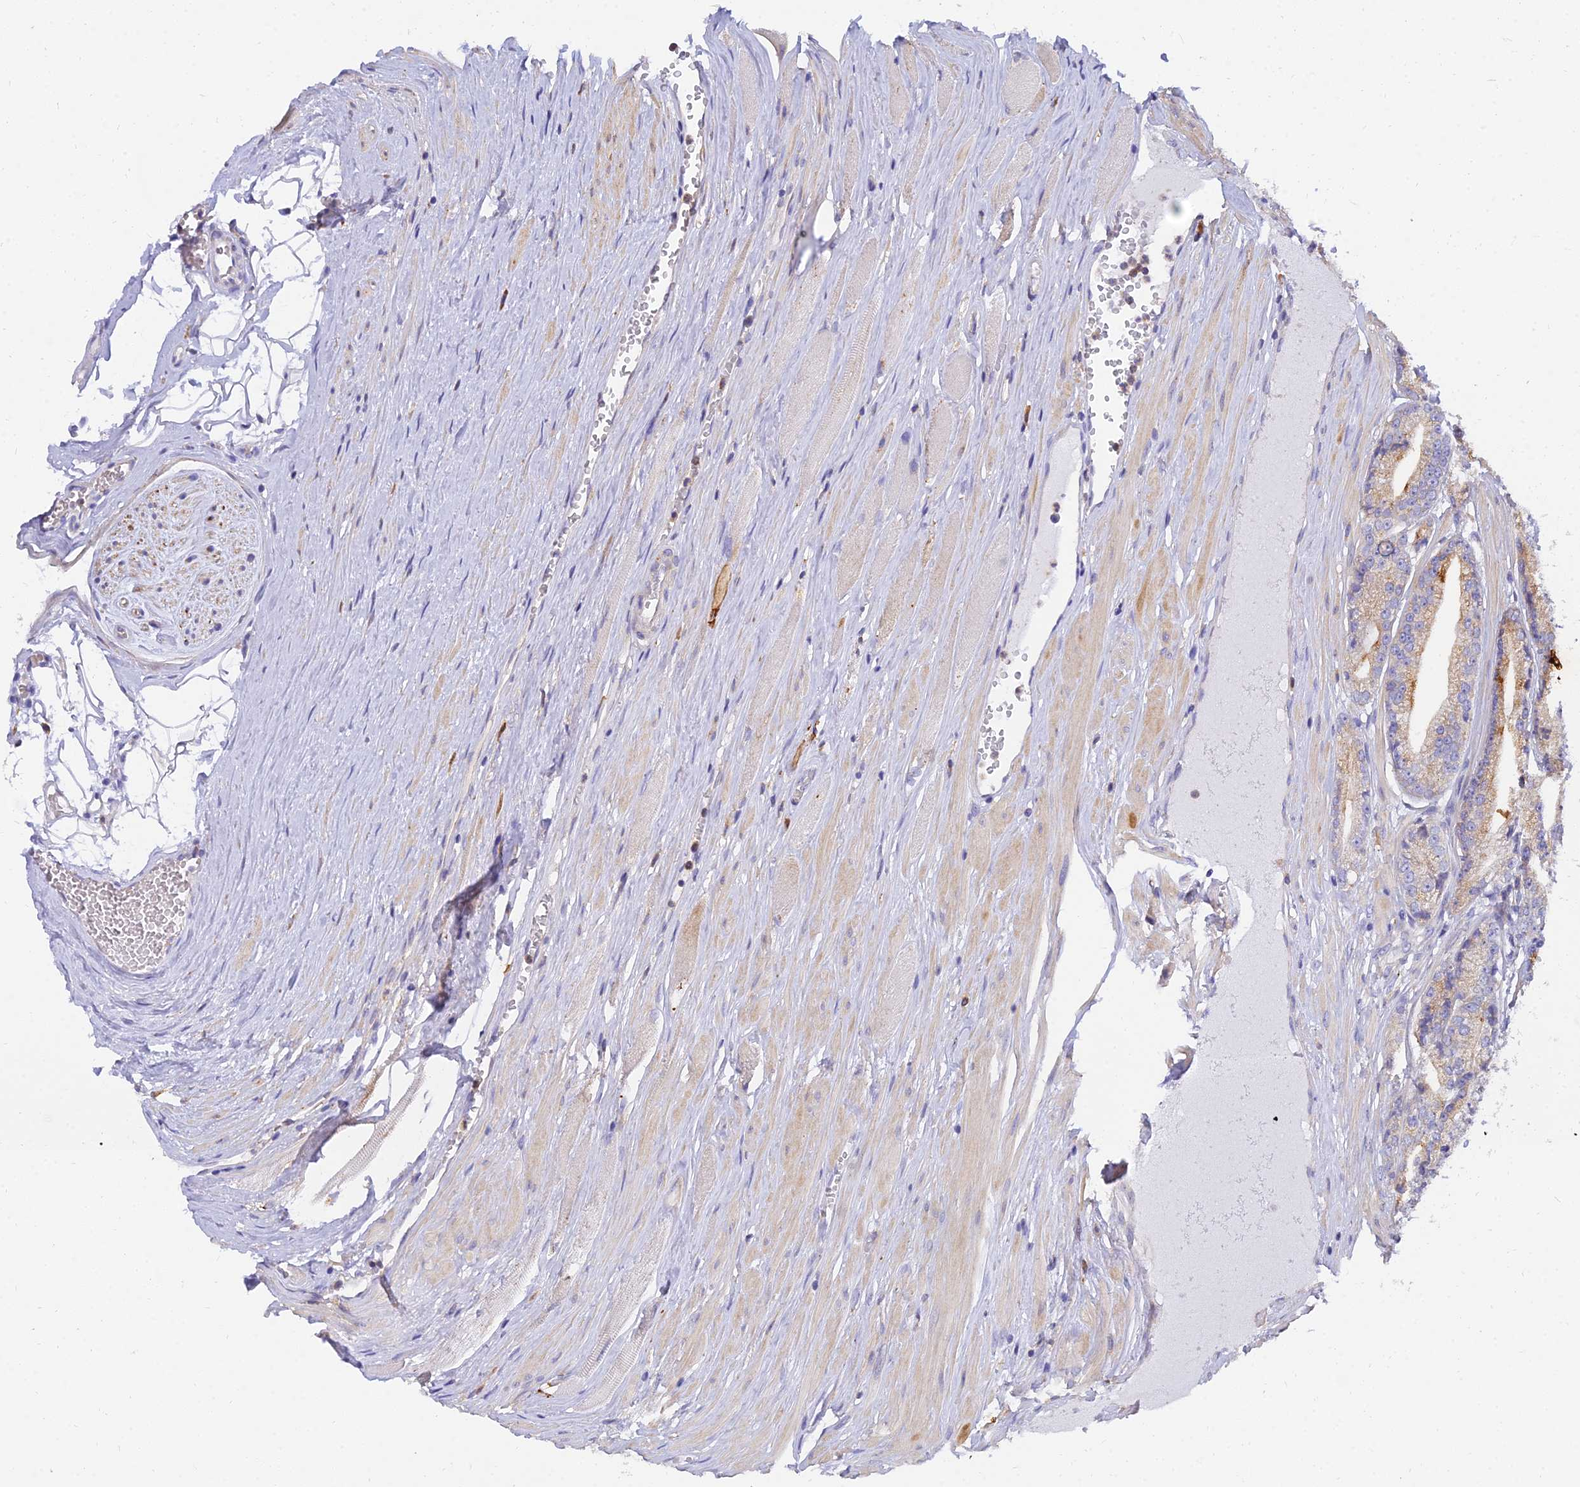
{"staining": {"intensity": "weak", "quantity": "<25%", "location": "cytoplasmic/membranous"}, "tissue": "prostate cancer", "cell_type": "Tumor cells", "image_type": "cancer", "snomed": [{"axis": "morphology", "description": "Adenocarcinoma, High grade"}, {"axis": "topography", "description": "Prostate"}], "caption": "Immunohistochemical staining of human prostate cancer (high-grade adenocarcinoma) shows no significant staining in tumor cells. The staining was performed using DAB to visualize the protein expression in brown, while the nuclei were stained in blue with hematoxylin (Magnification: 20x).", "gene": "ARL8B", "patient": {"sex": "male", "age": 67}}